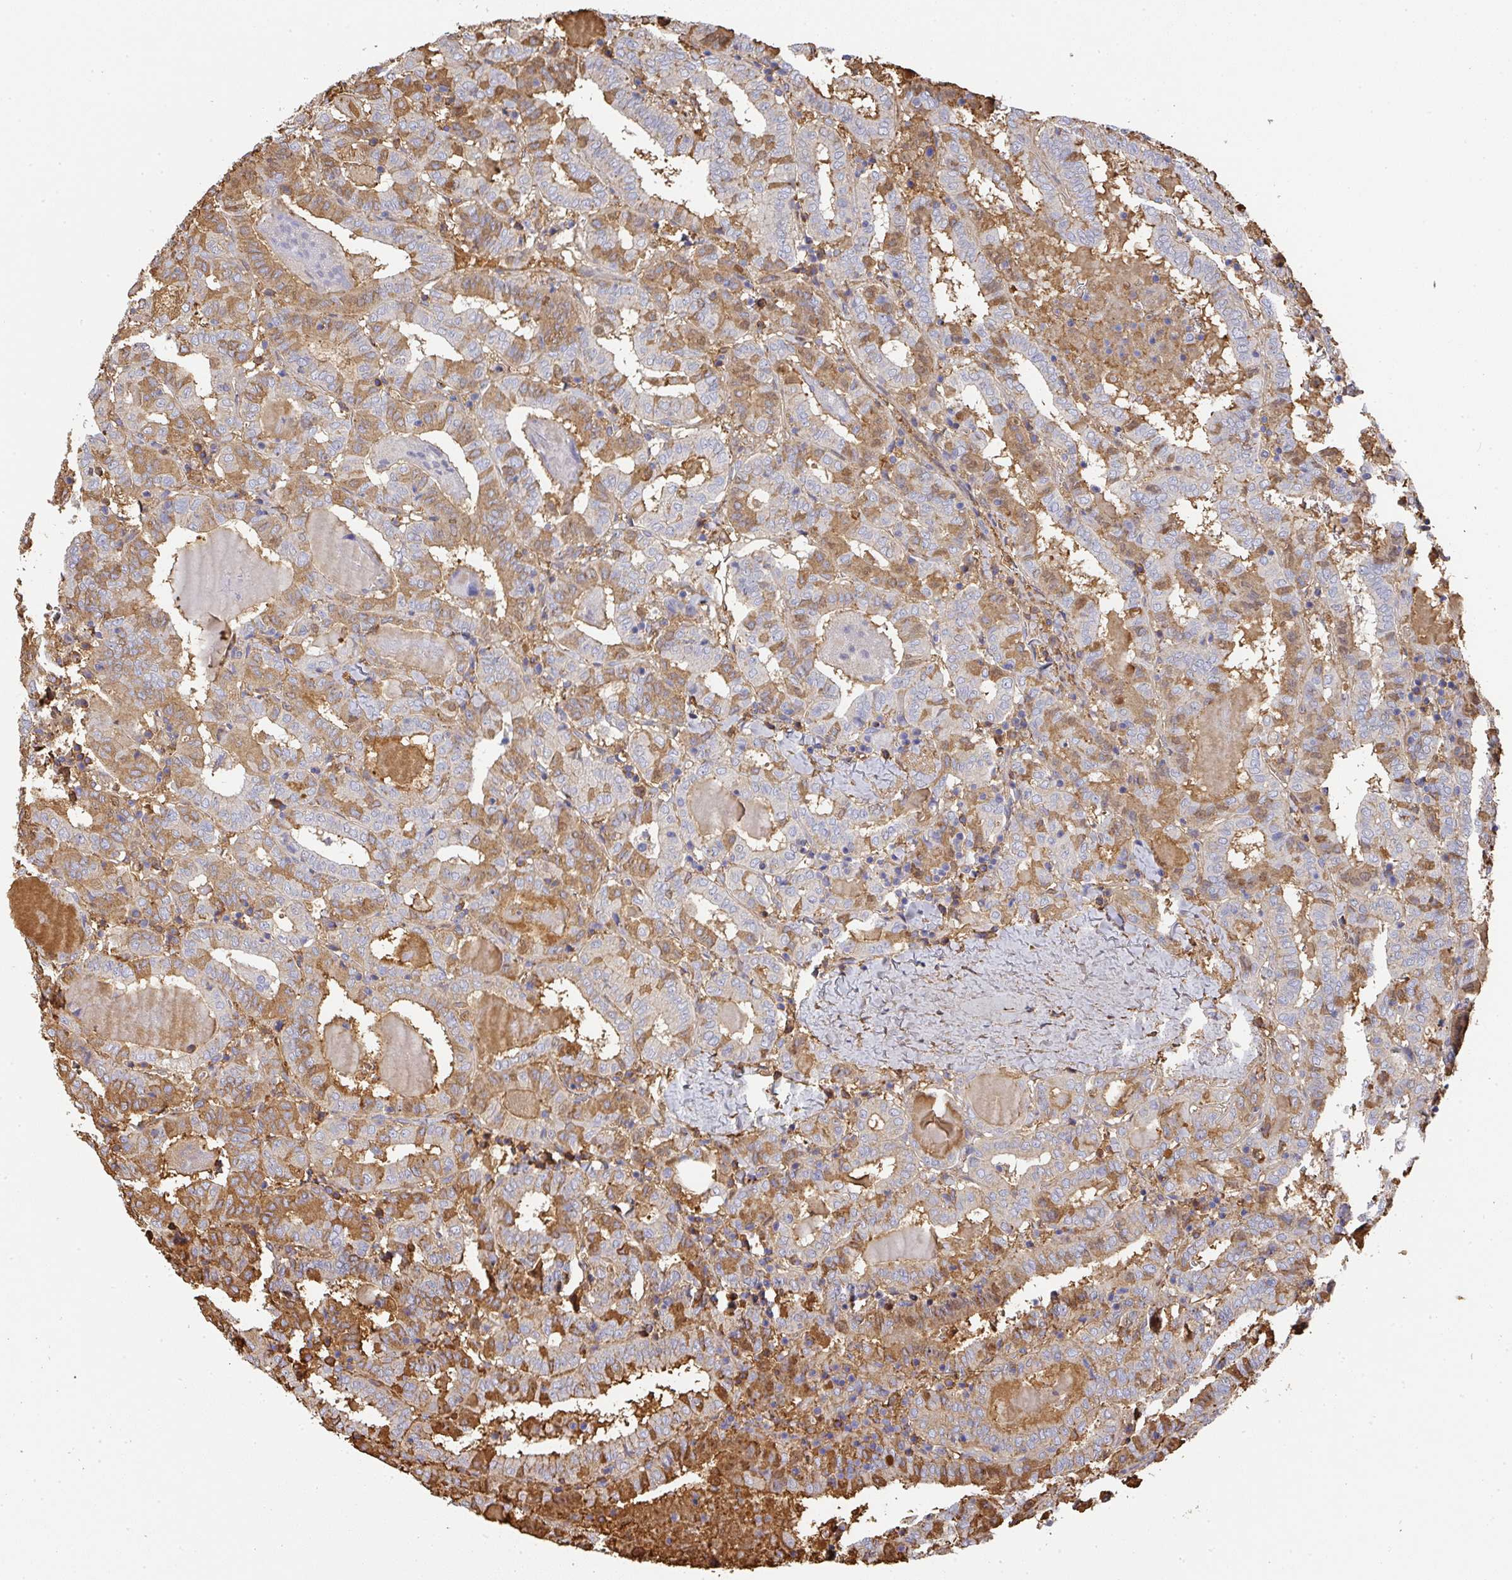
{"staining": {"intensity": "moderate", "quantity": "25%-75%", "location": "cytoplasmic/membranous"}, "tissue": "thyroid cancer", "cell_type": "Tumor cells", "image_type": "cancer", "snomed": [{"axis": "morphology", "description": "Papillary adenocarcinoma, NOS"}, {"axis": "topography", "description": "Thyroid gland"}], "caption": "Brown immunohistochemical staining in human thyroid papillary adenocarcinoma displays moderate cytoplasmic/membranous expression in approximately 25%-75% of tumor cells. (Stains: DAB in brown, nuclei in blue, Microscopy: brightfield microscopy at high magnification).", "gene": "ALB", "patient": {"sex": "female", "age": 72}}